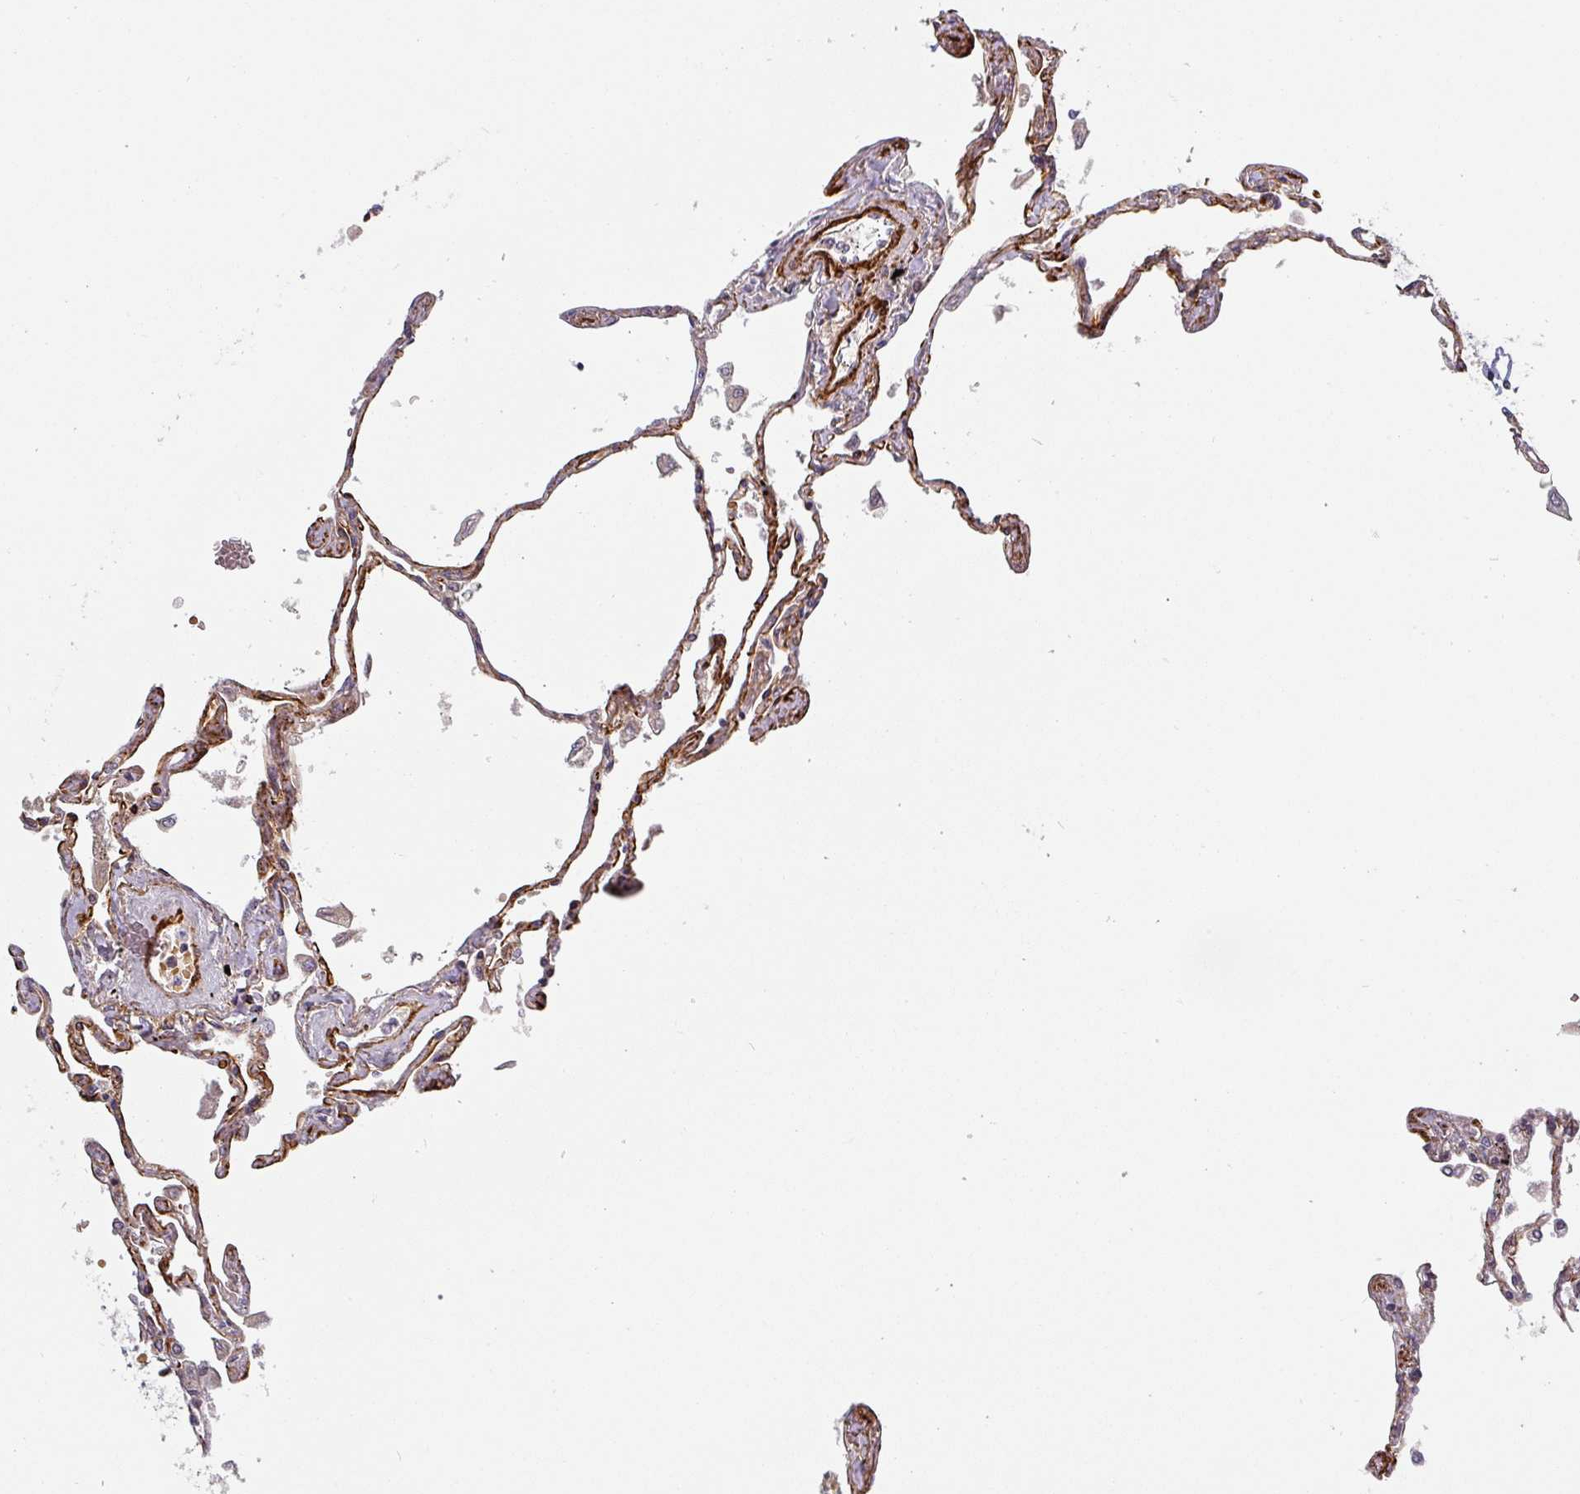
{"staining": {"intensity": "moderate", "quantity": "25%-75%", "location": "cytoplasmic/membranous"}, "tissue": "lung", "cell_type": "Alveolar cells", "image_type": "normal", "snomed": [{"axis": "morphology", "description": "Normal tissue, NOS"}, {"axis": "topography", "description": "Lung"}], "caption": "This micrograph exhibits unremarkable lung stained with immunohistochemistry to label a protein in brown. The cytoplasmic/membranous of alveolar cells show moderate positivity for the protein. Nuclei are counter-stained blue.", "gene": "PRODH2", "patient": {"sex": "female", "age": 67}}